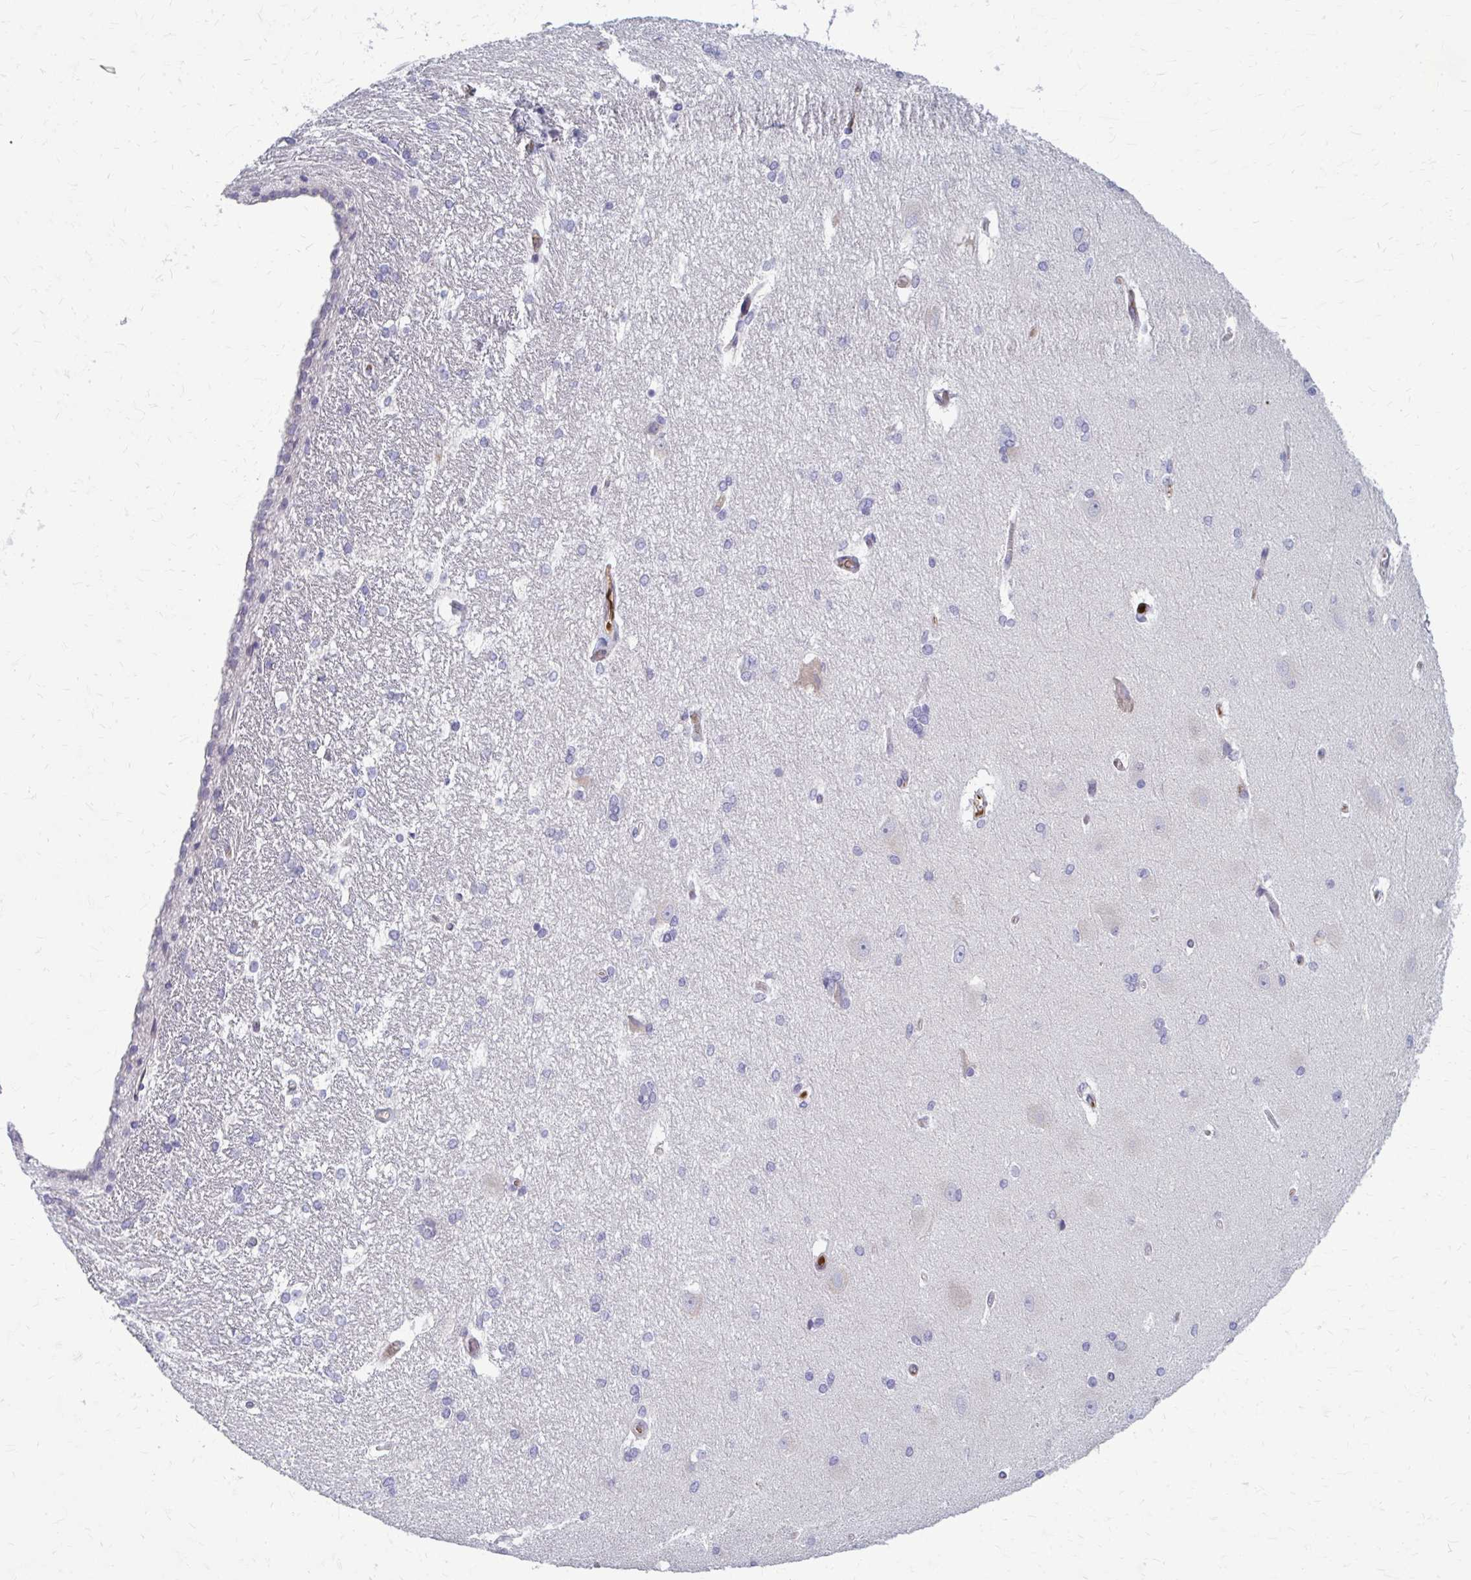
{"staining": {"intensity": "negative", "quantity": "none", "location": "none"}, "tissue": "hippocampus", "cell_type": "Glial cells", "image_type": "normal", "snomed": [{"axis": "morphology", "description": "Normal tissue, NOS"}, {"axis": "topography", "description": "Cerebral cortex"}, {"axis": "topography", "description": "Hippocampus"}], "caption": "Glial cells are negative for brown protein staining in normal hippocampus. (Immunohistochemistry, brightfield microscopy, high magnification).", "gene": "MCRIP2", "patient": {"sex": "female", "age": 19}}